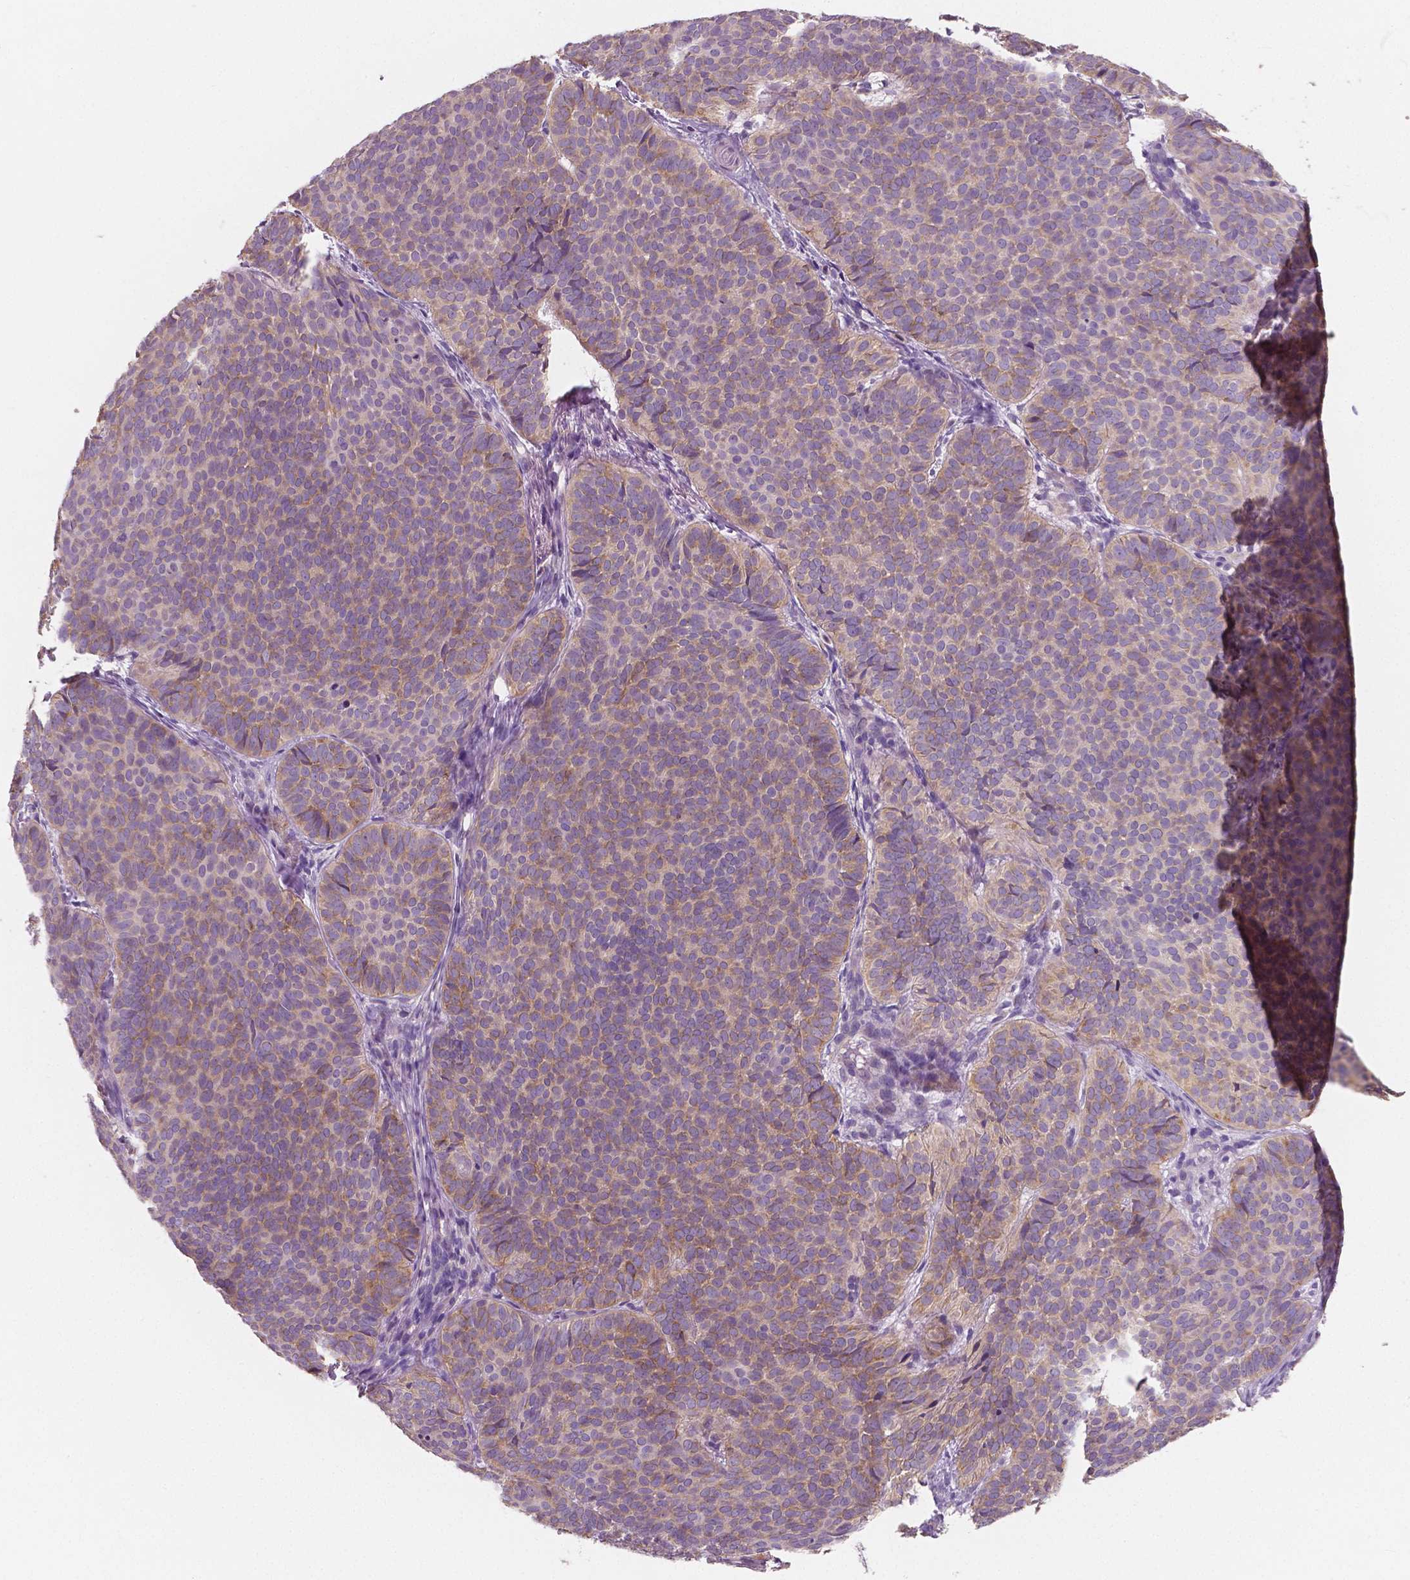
{"staining": {"intensity": "weak", "quantity": "25%-75%", "location": "cytoplasmic/membranous"}, "tissue": "skin cancer", "cell_type": "Tumor cells", "image_type": "cancer", "snomed": [{"axis": "morphology", "description": "Basal cell carcinoma"}, {"axis": "topography", "description": "Skin"}], "caption": "Weak cytoplasmic/membranous expression for a protein is appreciated in approximately 25%-75% of tumor cells of skin cancer using immunohistochemistry (IHC).", "gene": "LSM14B", "patient": {"sex": "male", "age": 57}}